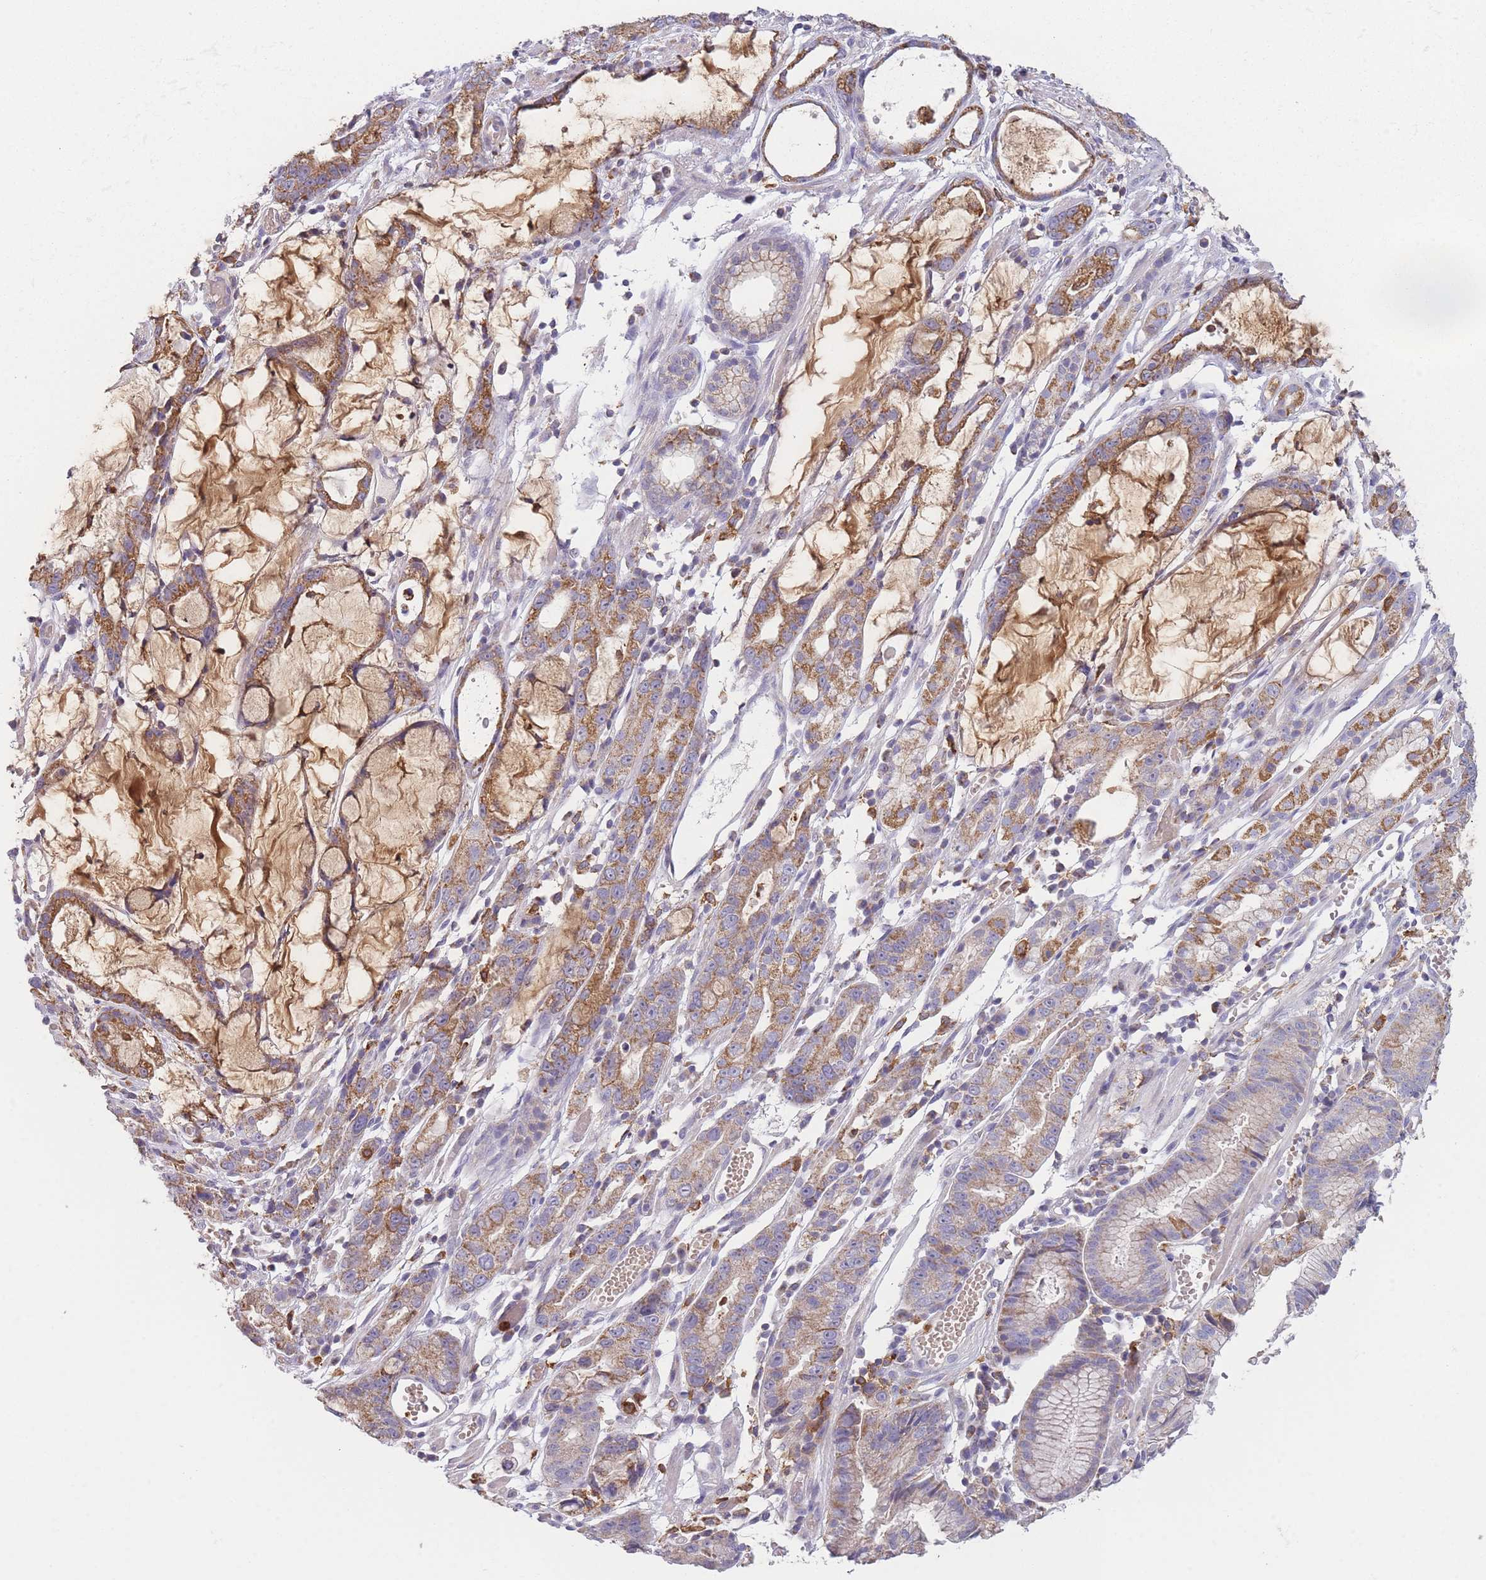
{"staining": {"intensity": "moderate", "quantity": ">75%", "location": "cytoplasmic/membranous"}, "tissue": "stomach cancer", "cell_type": "Tumor cells", "image_type": "cancer", "snomed": [{"axis": "morphology", "description": "Adenocarcinoma, NOS"}, {"axis": "topography", "description": "Stomach"}], "caption": "This micrograph shows immunohistochemistry (IHC) staining of stomach cancer, with medium moderate cytoplasmic/membranous positivity in approximately >75% of tumor cells.", "gene": "PRAM1", "patient": {"sex": "male", "age": 55}}